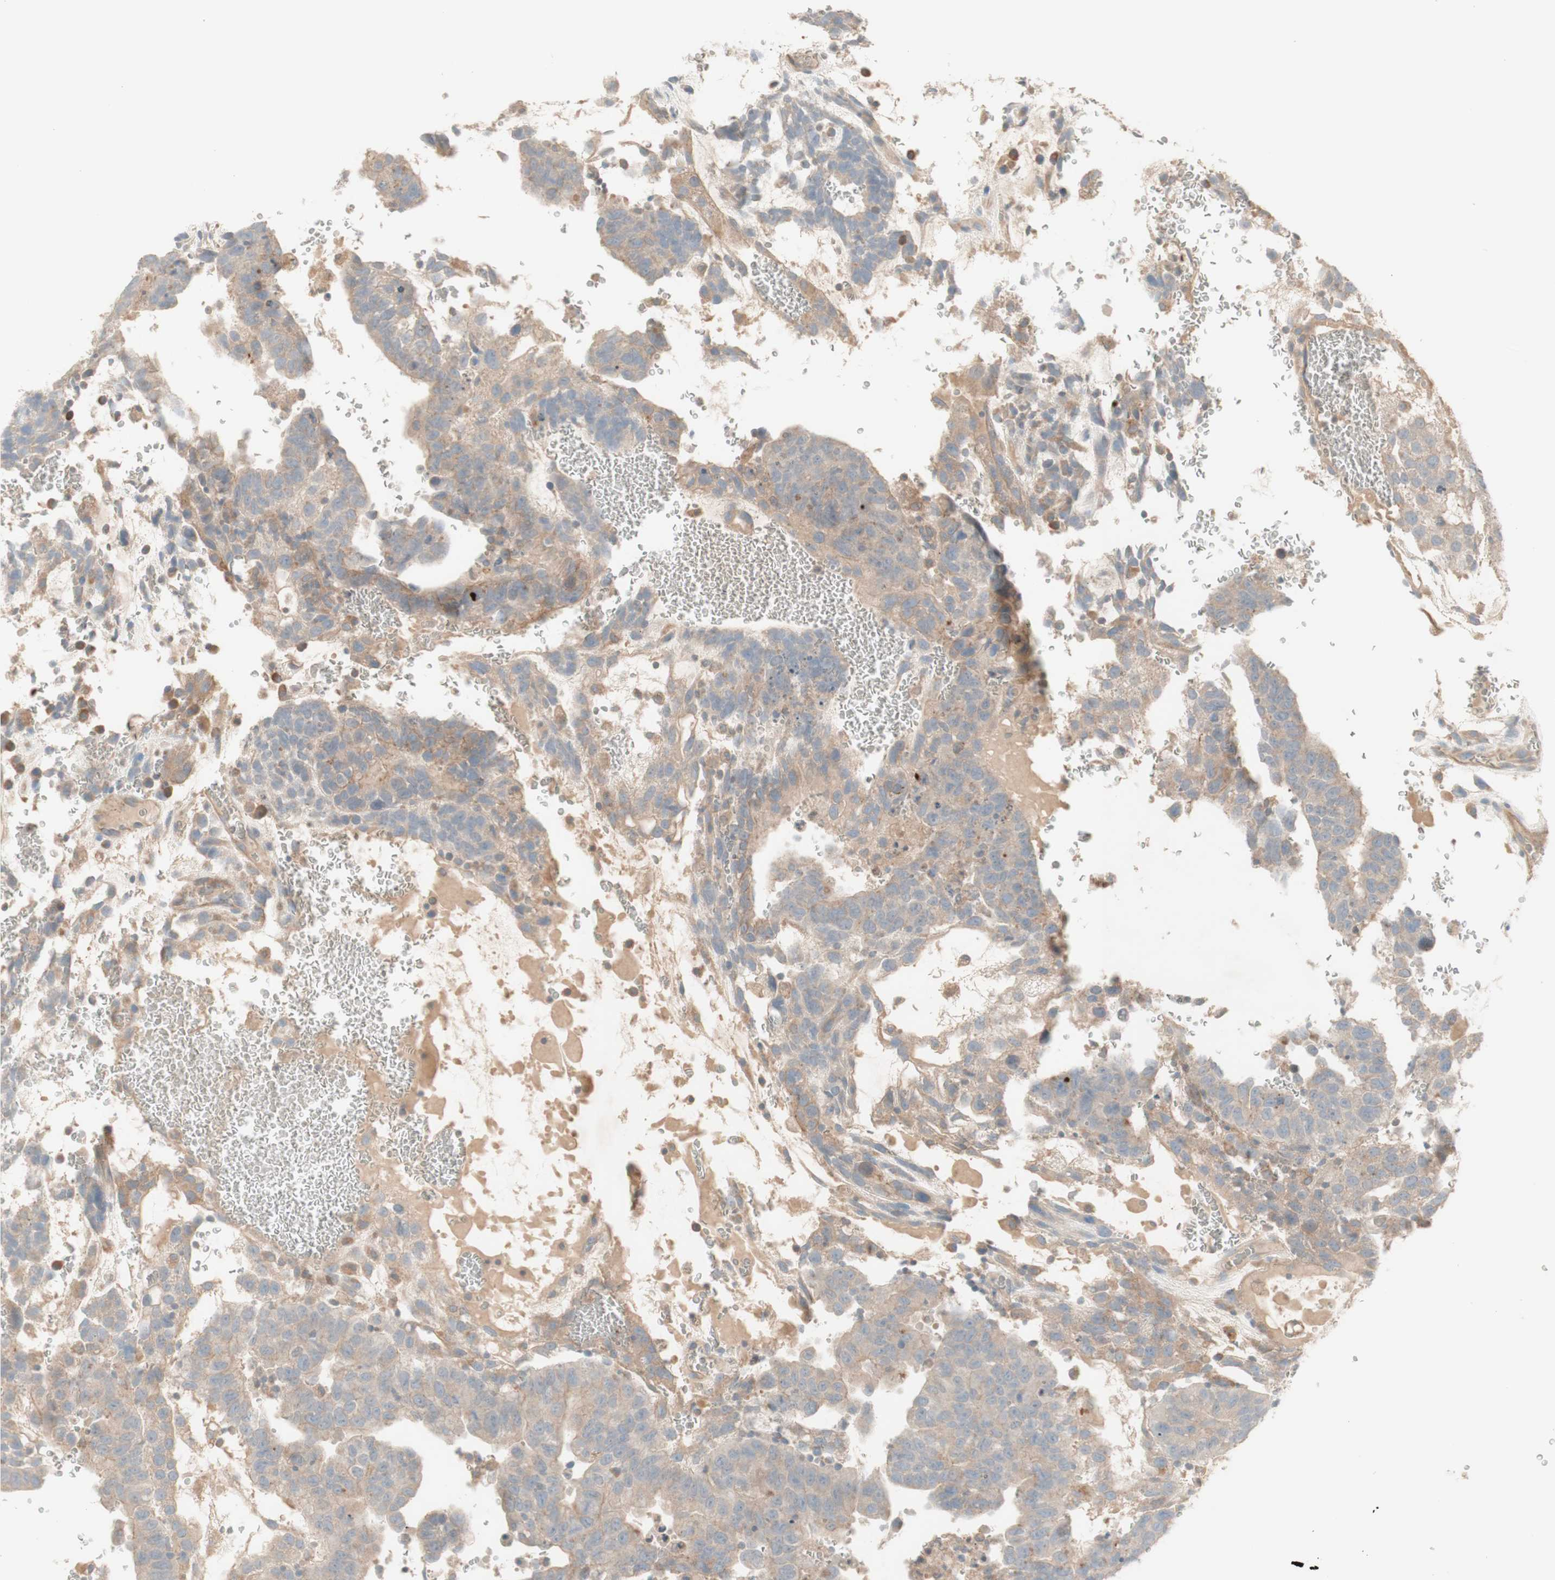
{"staining": {"intensity": "moderate", "quantity": ">75%", "location": "cytoplasmic/membranous"}, "tissue": "testis cancer", "cell_type": "Tumor cells", "image_type": "cancer", "snomed": [{"axis": "morphology", "description": "Seminoma, NOS"}, {"axis": "morphology", "description": "Carcinoma, Embryonal, NOS"}, {"axis": "topography", "description": "Testis"}], "caption": "Testis embryonal carcinoma stained with DAB immunohistochemistry (IHC) demonstrates medium levels of moderate cytoplasmic/membranous positivity in approximately >75% of tumor cells.", "gene": "PTGER4", "patient": {"sex": "male", "age": 52}}